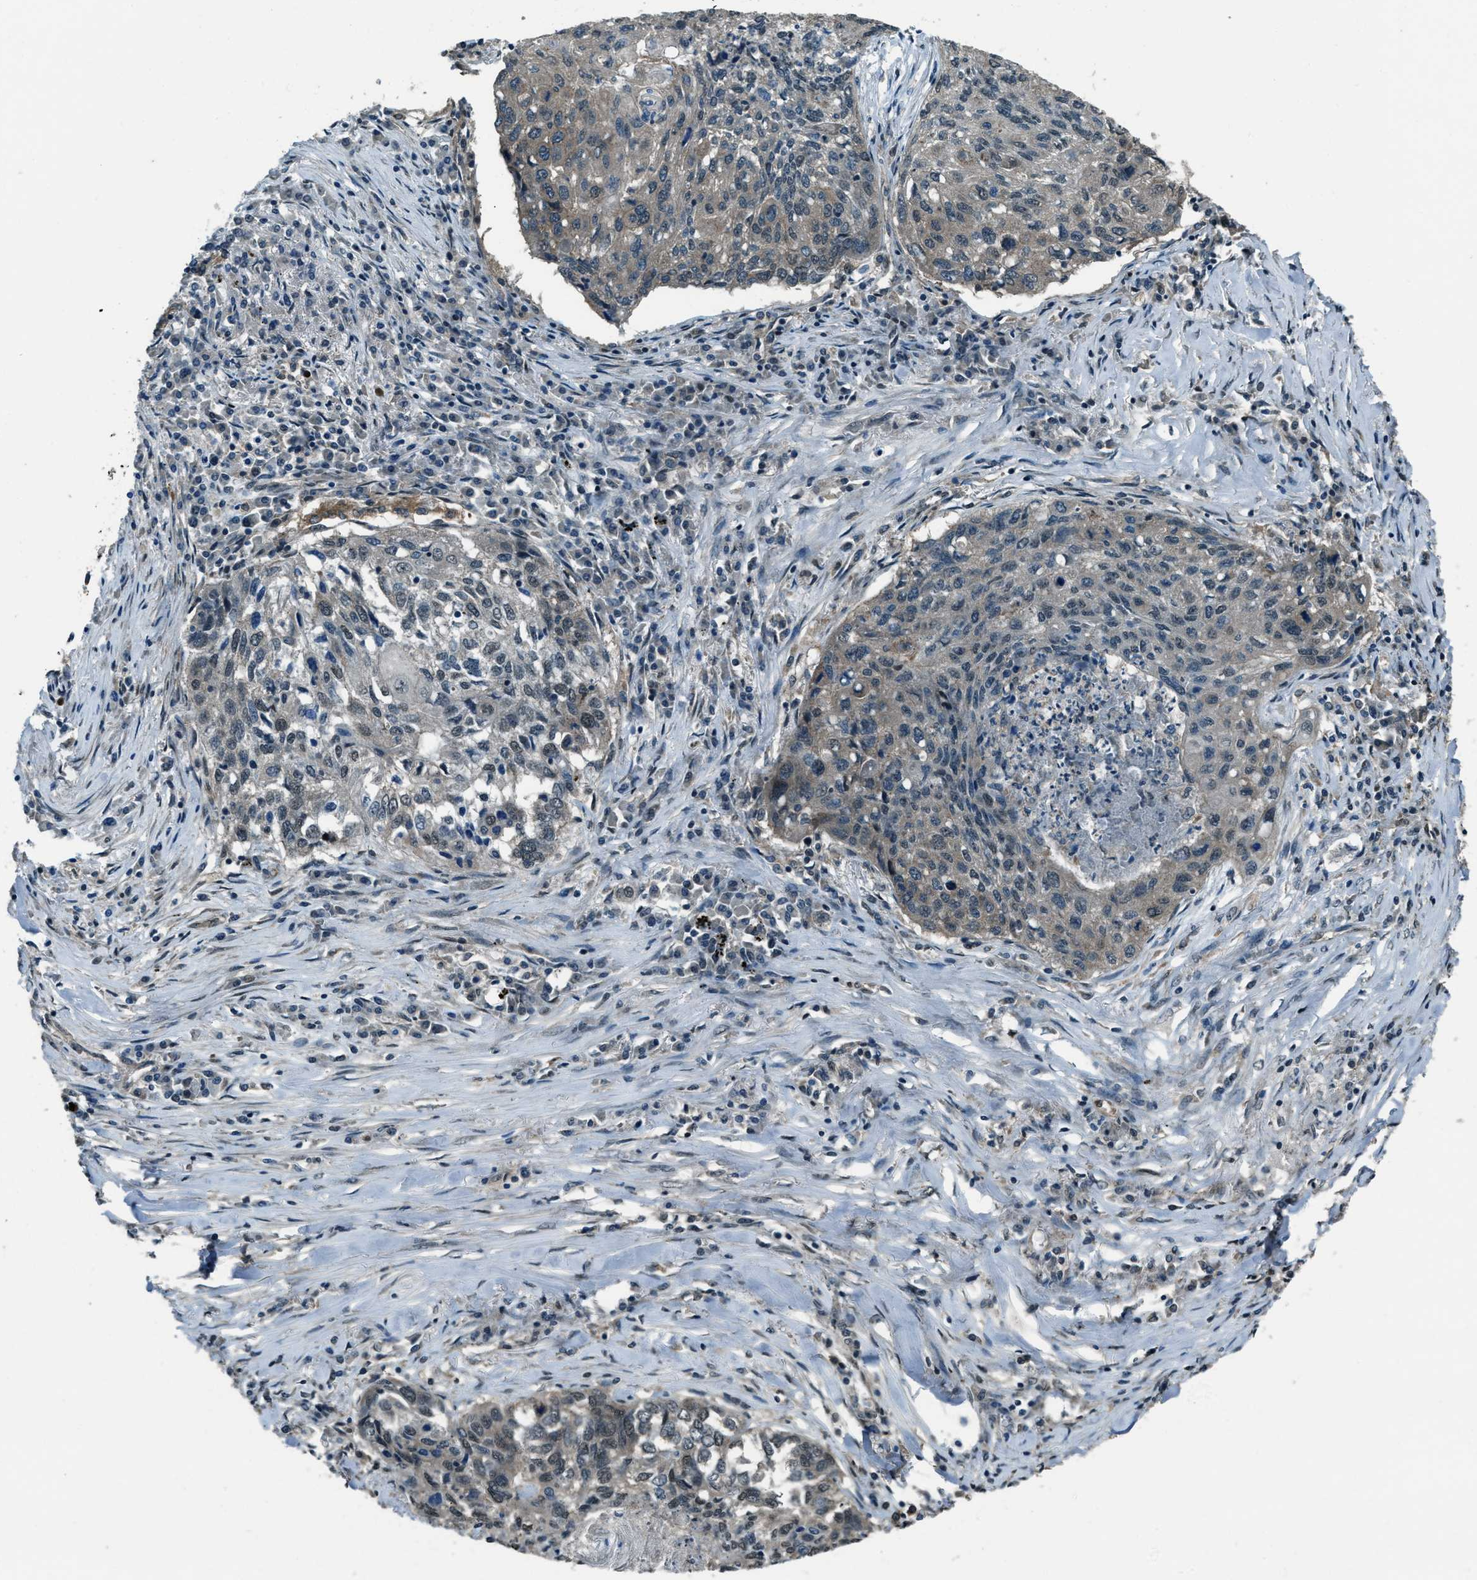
{"staining": {"intensity": "weak", "quantity": "<25%", "location": "cytoplasmic/membranous"}, "tissue": "lung cancer", "cell_type": "Tumor cells", "image_type": "cancer", "snomed": [{"axis": "morphology", "description": "Squamous cell carcinoma, NOS"}, {"axis": "topography", "description": "Lung"}], "caption": "IHC histopathology image of squamous cell carcinoma (lung) stained for a protein (brown), which exhibits no staining in tumor cells. (Stains: DAB (3,3'-diaminobenzidine) immunohistochemistry (IHC) with hematoxylin counter stain, Microscopy: brightfield microscopy at high magnification).", "gene": "SVIL", "patient": {"sex": "female", "age": 63}}